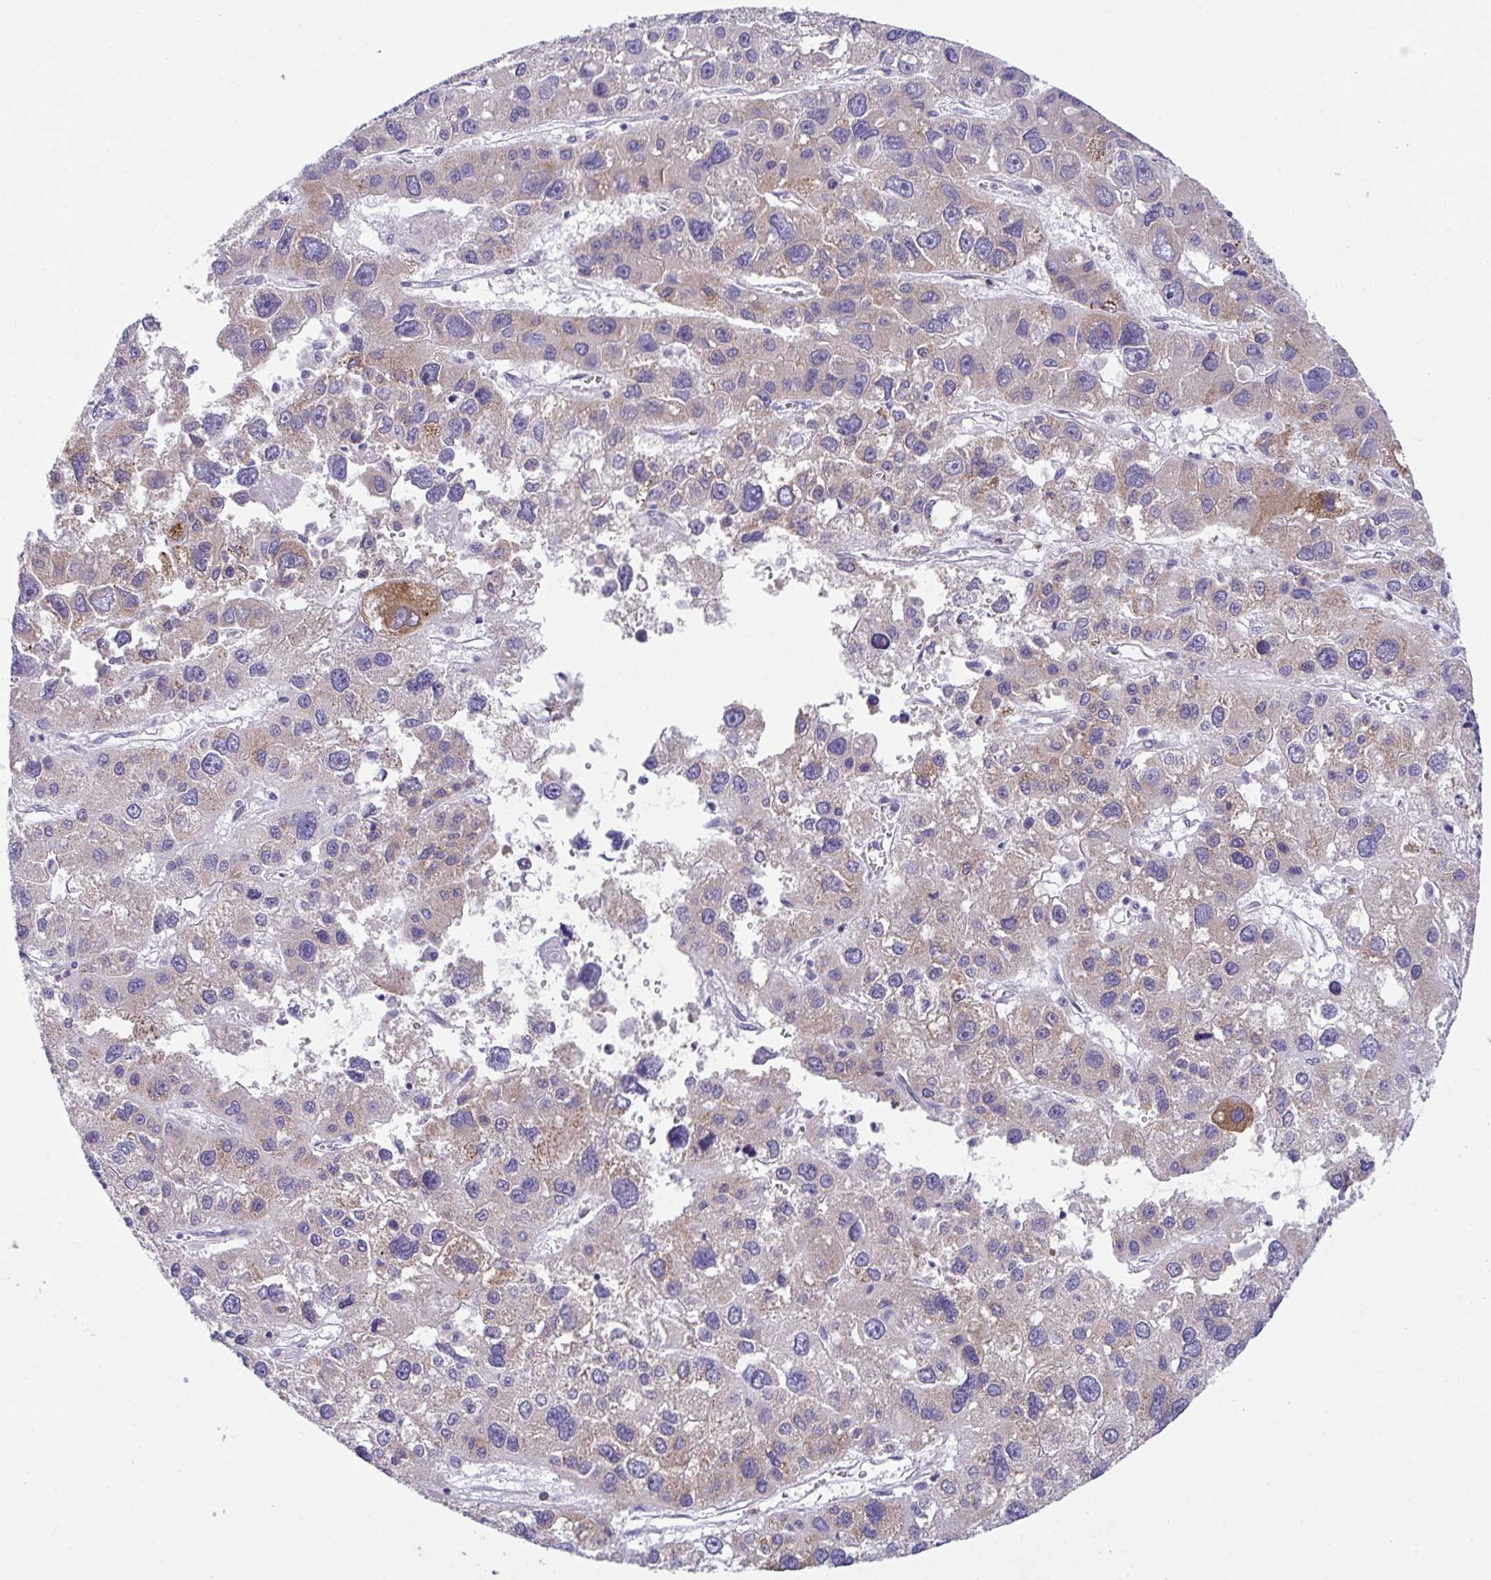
{"staining": {"intensity": "weak", "quantity": "25%-75%", "location": "cytoplasmic/membranous"}, "tissue": "liver cancer", "cell_type": "Tumor cells", "image_type": "cancer", "snomed": [{"axis": "morphology", "description": "Carcinoma, Hepatocellular, NOS"}, {"axis": "topography", "description": "Liver"}], "caption": "Liver cancer (hepatocellular carcinoma) was stained to show a protein in brown. There is low levels of weak cytoplasmic/membranous expression in approximately 25%-75% of tumor cells. The staining was performed using DAB (3,3'-diaminobenzidine) to visualize the protein expression in brown, while the nuclei were stained in blue with hematoxylin (Magnification: 20x).", "gene": "MIA3", "patient": {"sex": "male", "age": 73}}